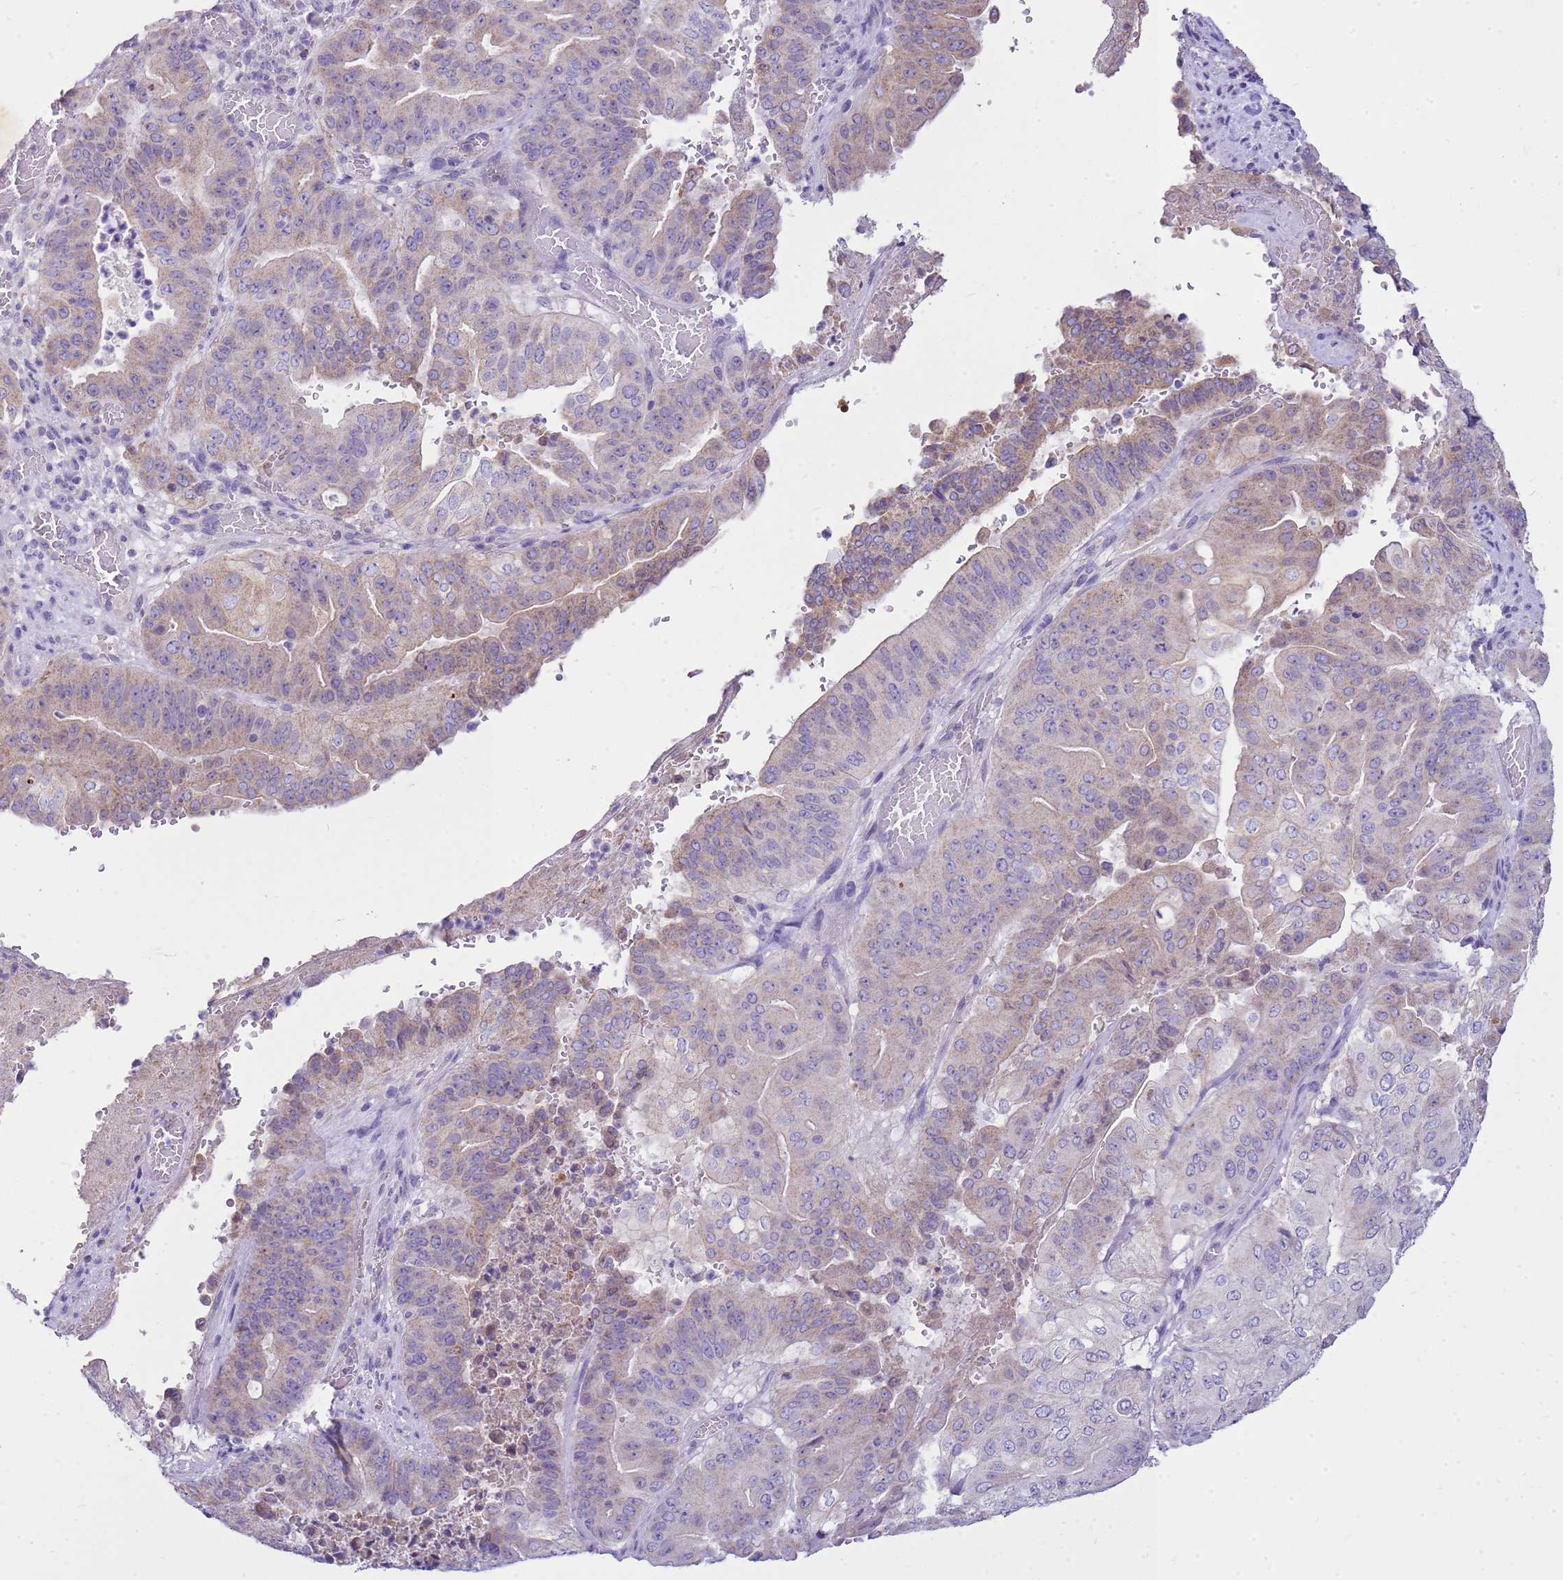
{"staining": {"intensity": "weak", "quantity": "<25%", "location": "cytoplasmic/membranous"}, "tissue": "pancreatic cancer", "cell_type": "Tumor cells", "image_type": "cancer", "snomed": [{"axis": "morphology", "description": "Adenocarcinoma, NOS"}, {"axis": "topography", "description": "Pancreas"}], "caption": "High power microscopy image of an IHC photomicrograph of pancreatic adenocarcinoma, revealing no significant expression in tumor cells.", "gene": "FABP2", "patient": {"sex": "female", "age": 77}}